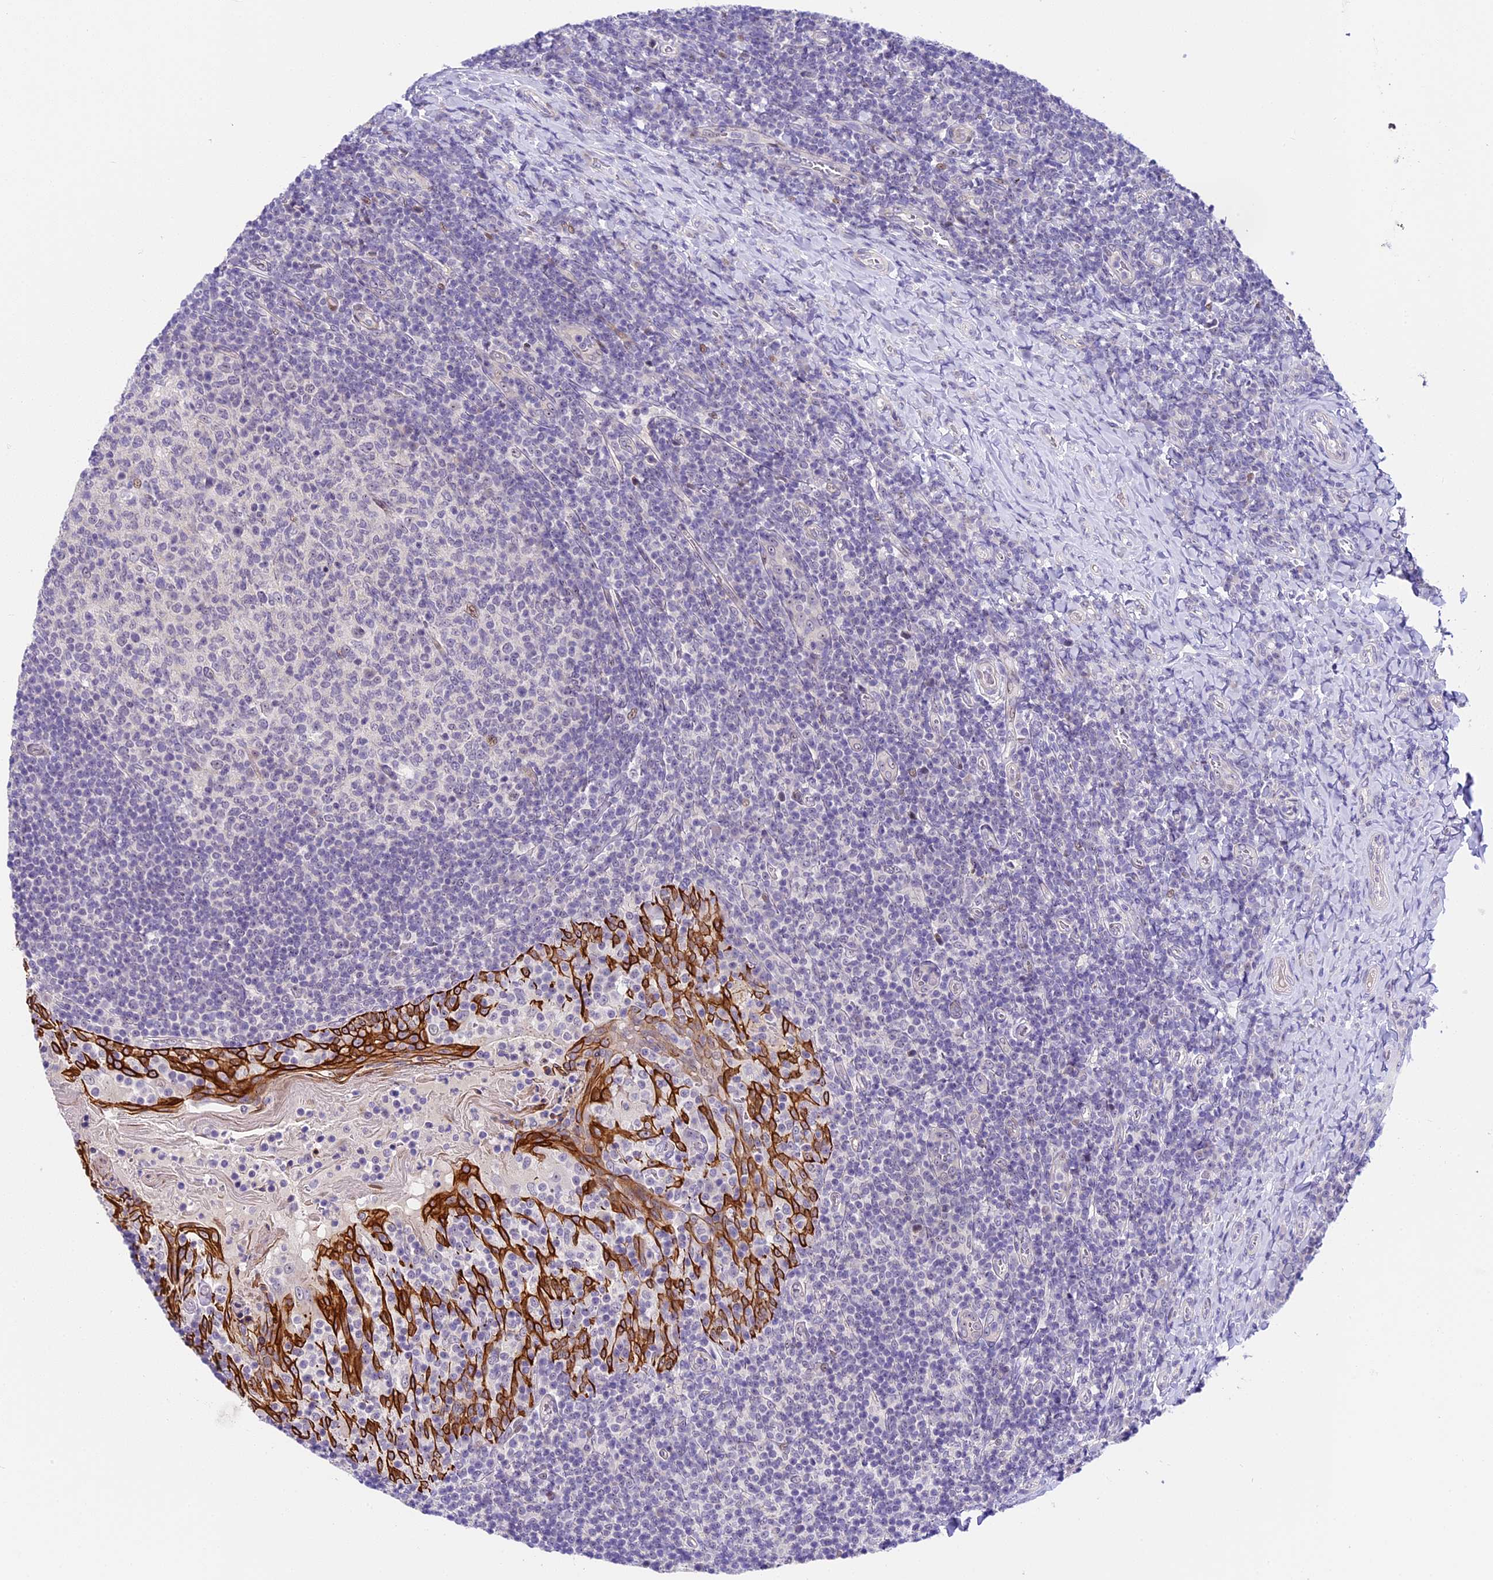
{"staining": {"intensity": "negative", "quantity": "none", "location": "none"}, "tissue": "tonsil", "cell_type": "Germinal center cells", "image_type": "normal", "snomed": [{"axis": "morphology", "description": "Normal tissue, NOS"}, {"axis": "topography", "description": "Tonsil"}], "caption": "A photomicrograph of human tonsil is negative for staining in germinal center cells. The staining was performed using DAB to visualize the protein expression in brown, while the nuclei were stained in blue with hematoxylin (Magnification: 20x).", "gene": "MIDN", "patient": {"sex": "female", "age": 10}}